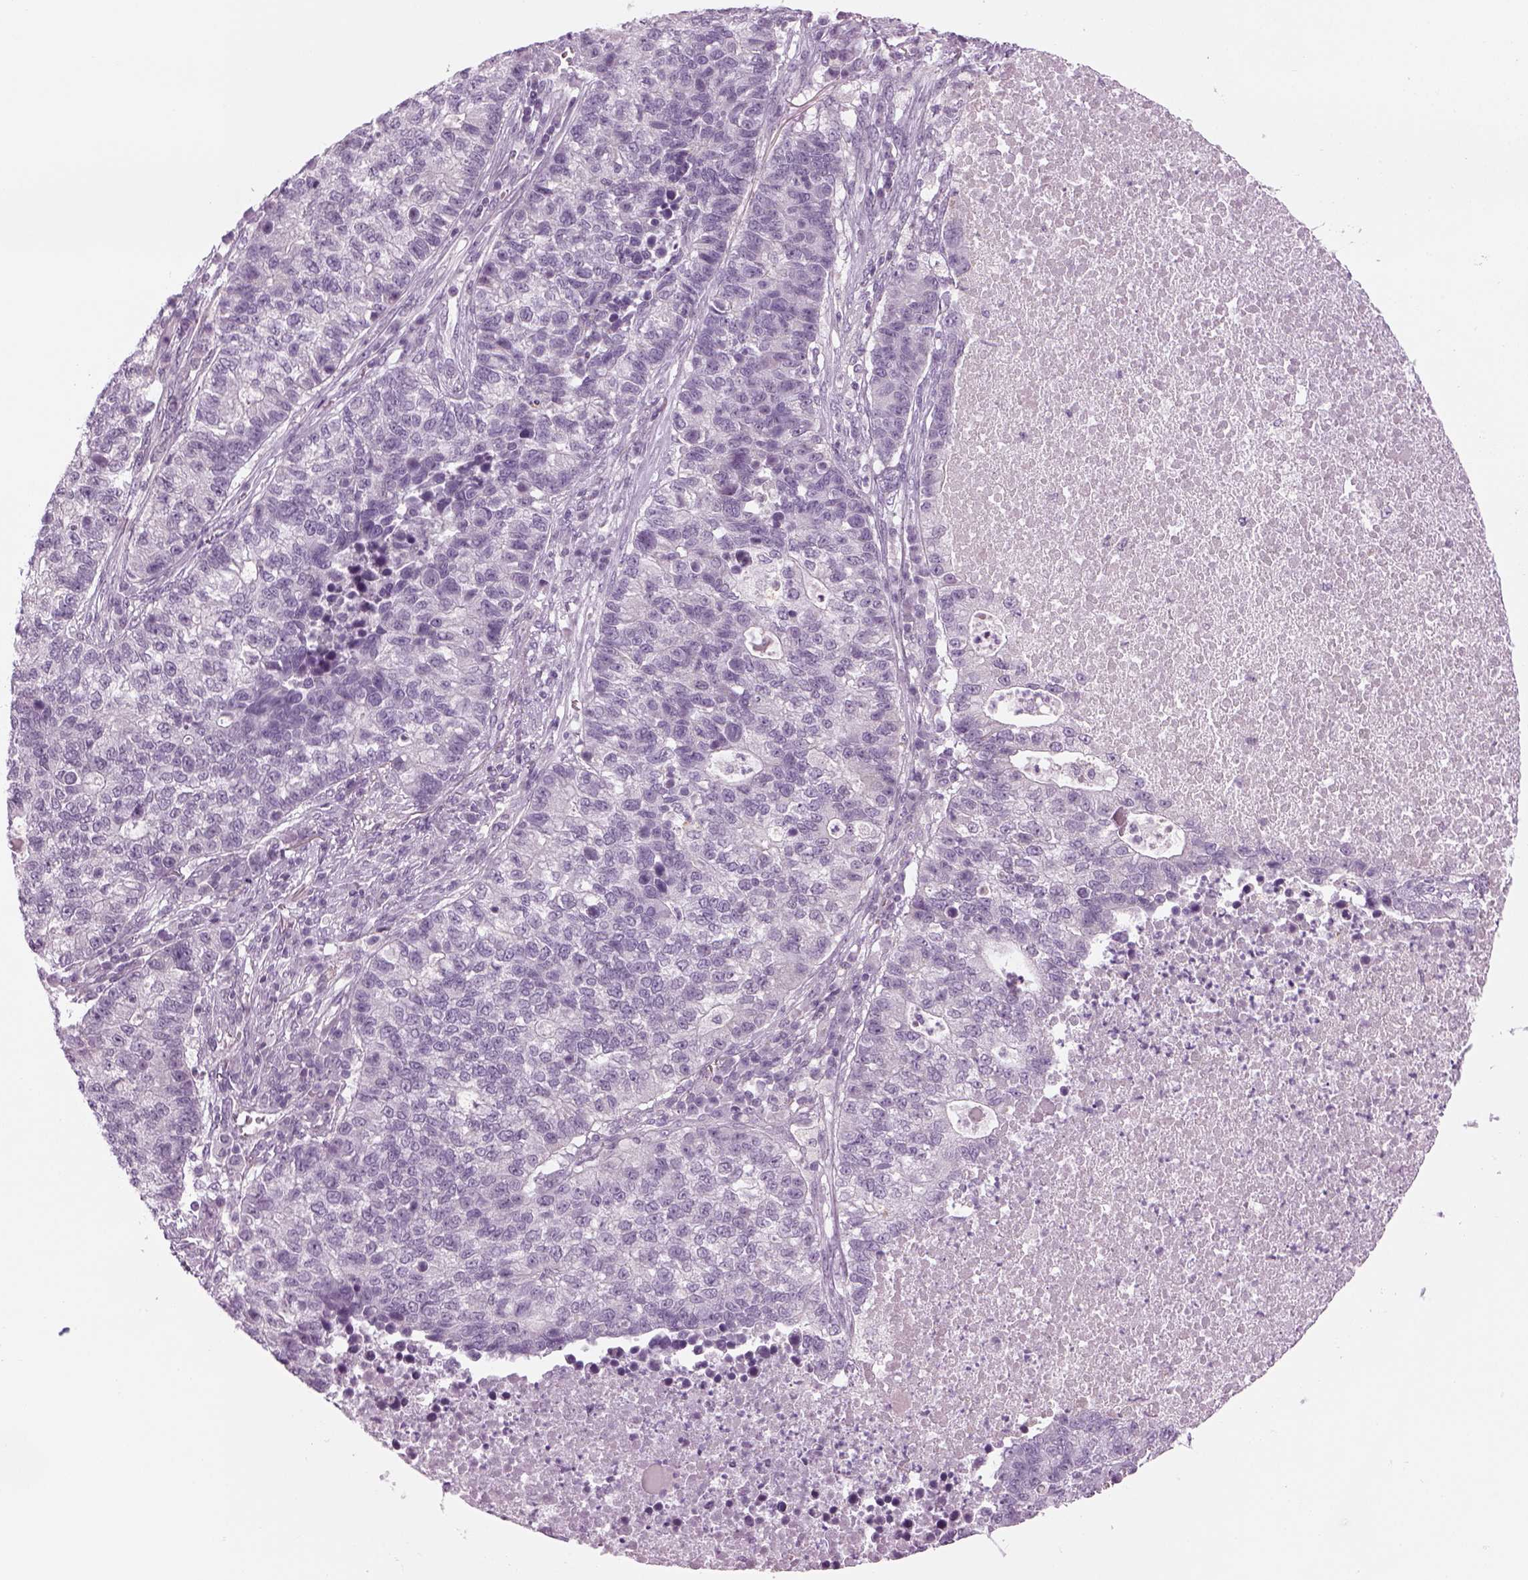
{"staining": {"intensity": "negative", "quantity": "none", "location": "none"}, "tissue": "lung cancer", "cell_type": "Tumor cells", "image_type": "cancer", "snomed": [{"axis": "morphology", "description": "Adenocarcinoma, NOS"}, {"axis": "topography", "description": "Lung"}], "caption": "The histopathology image exhibits no staining of tumor cells in lung adenocarcinoma.", "gene": "LRRIQ3", "patient": {"sex": "male", "age": 57}}